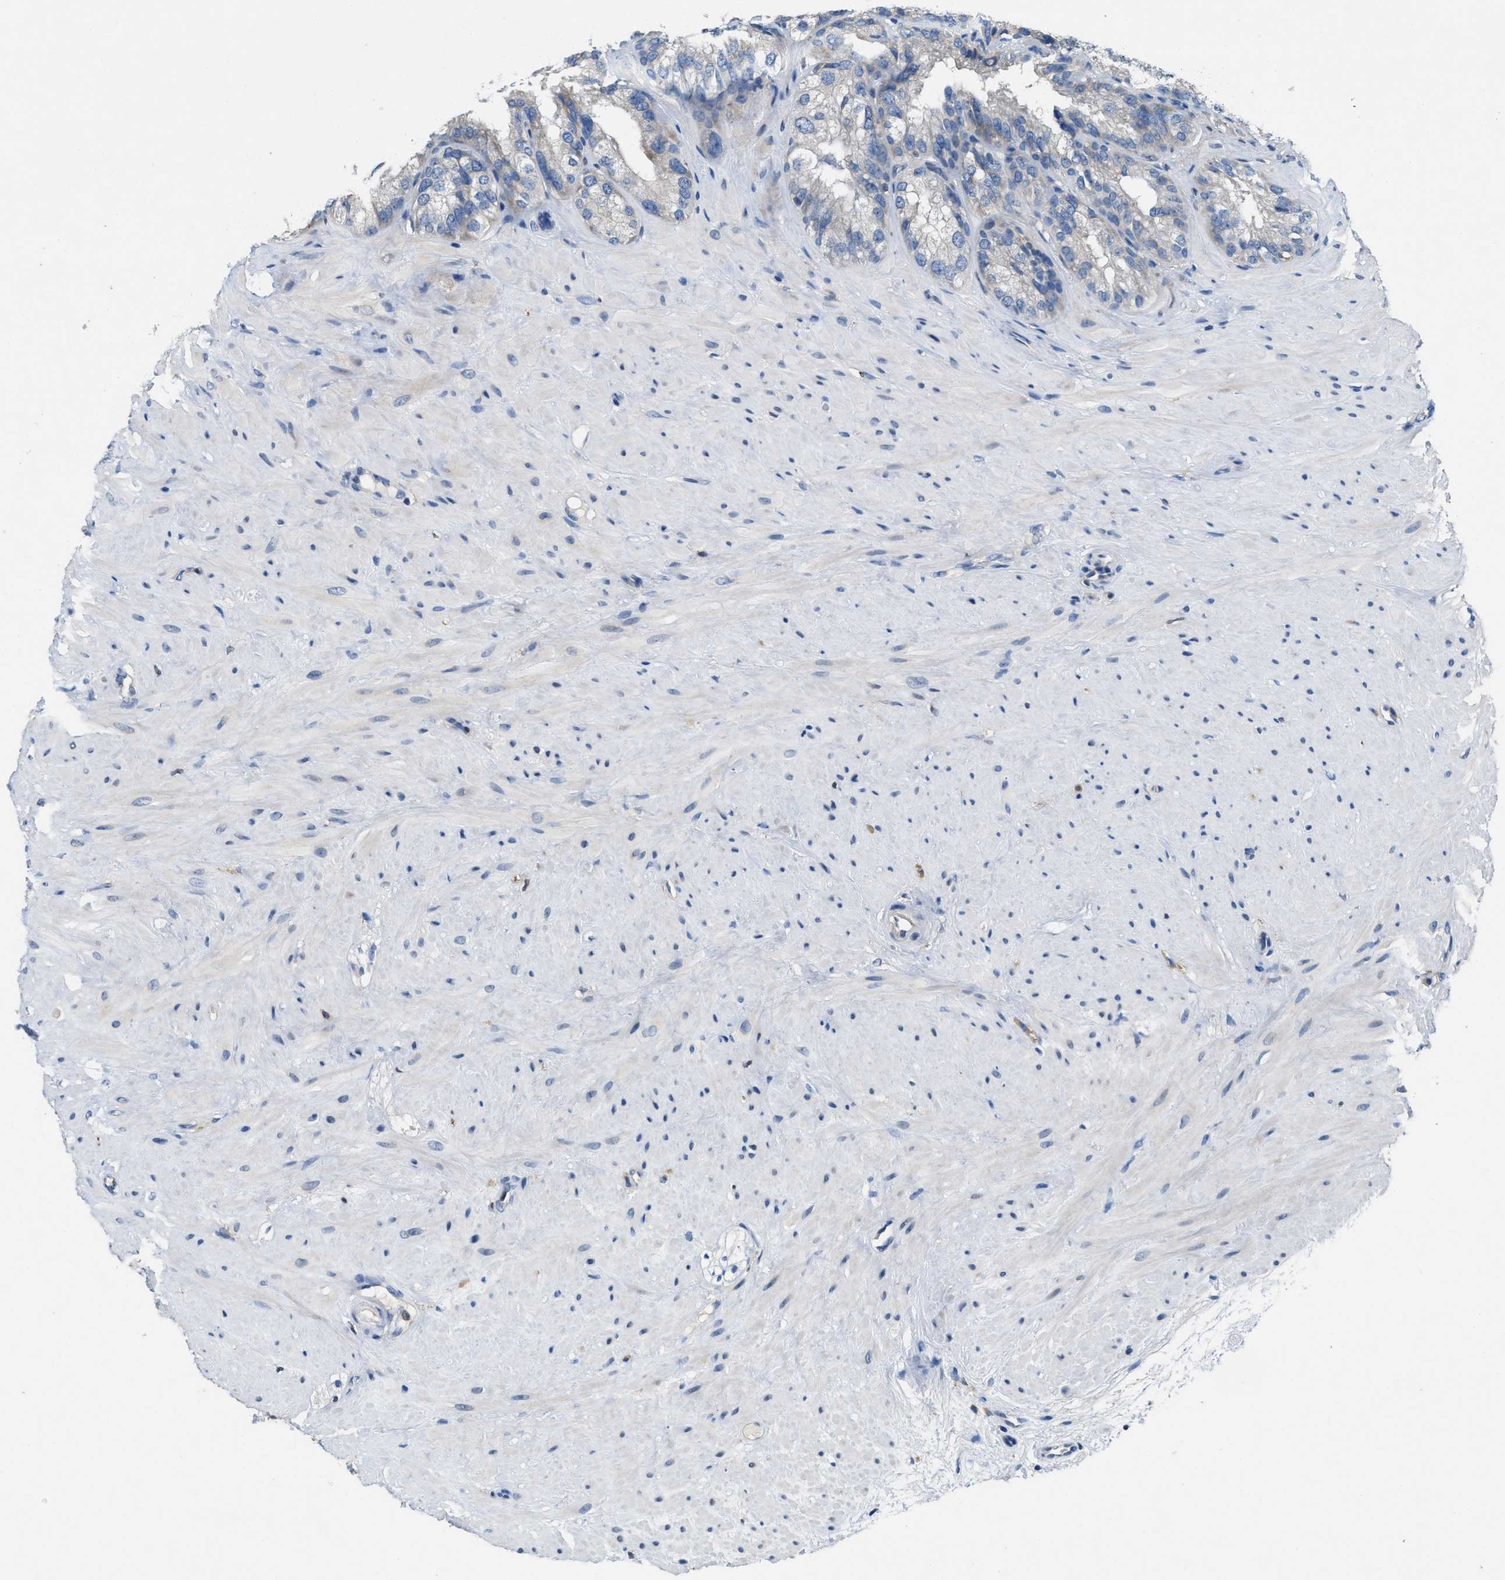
{"staining": {"intensity": "negative", "quantity": "none", "location": "none"}, "tissue": "seminal vesicle", "cell_type": "Glandular cells", "image_type": "normal", "snomed": [{"axis": "morphology", "description": "Normal tissue, NOS"}, {"axis": "topography", "description": "Seminal veicle"}], "caption": "Glandular cells show no significant protein positivity in benign seminal vesicle. (DAB (3,3'-diaminobenzidine) immunohistochemistry, high magnification).", "gene": "DGKE", "patient": {"sex": "male", "age": 68}}